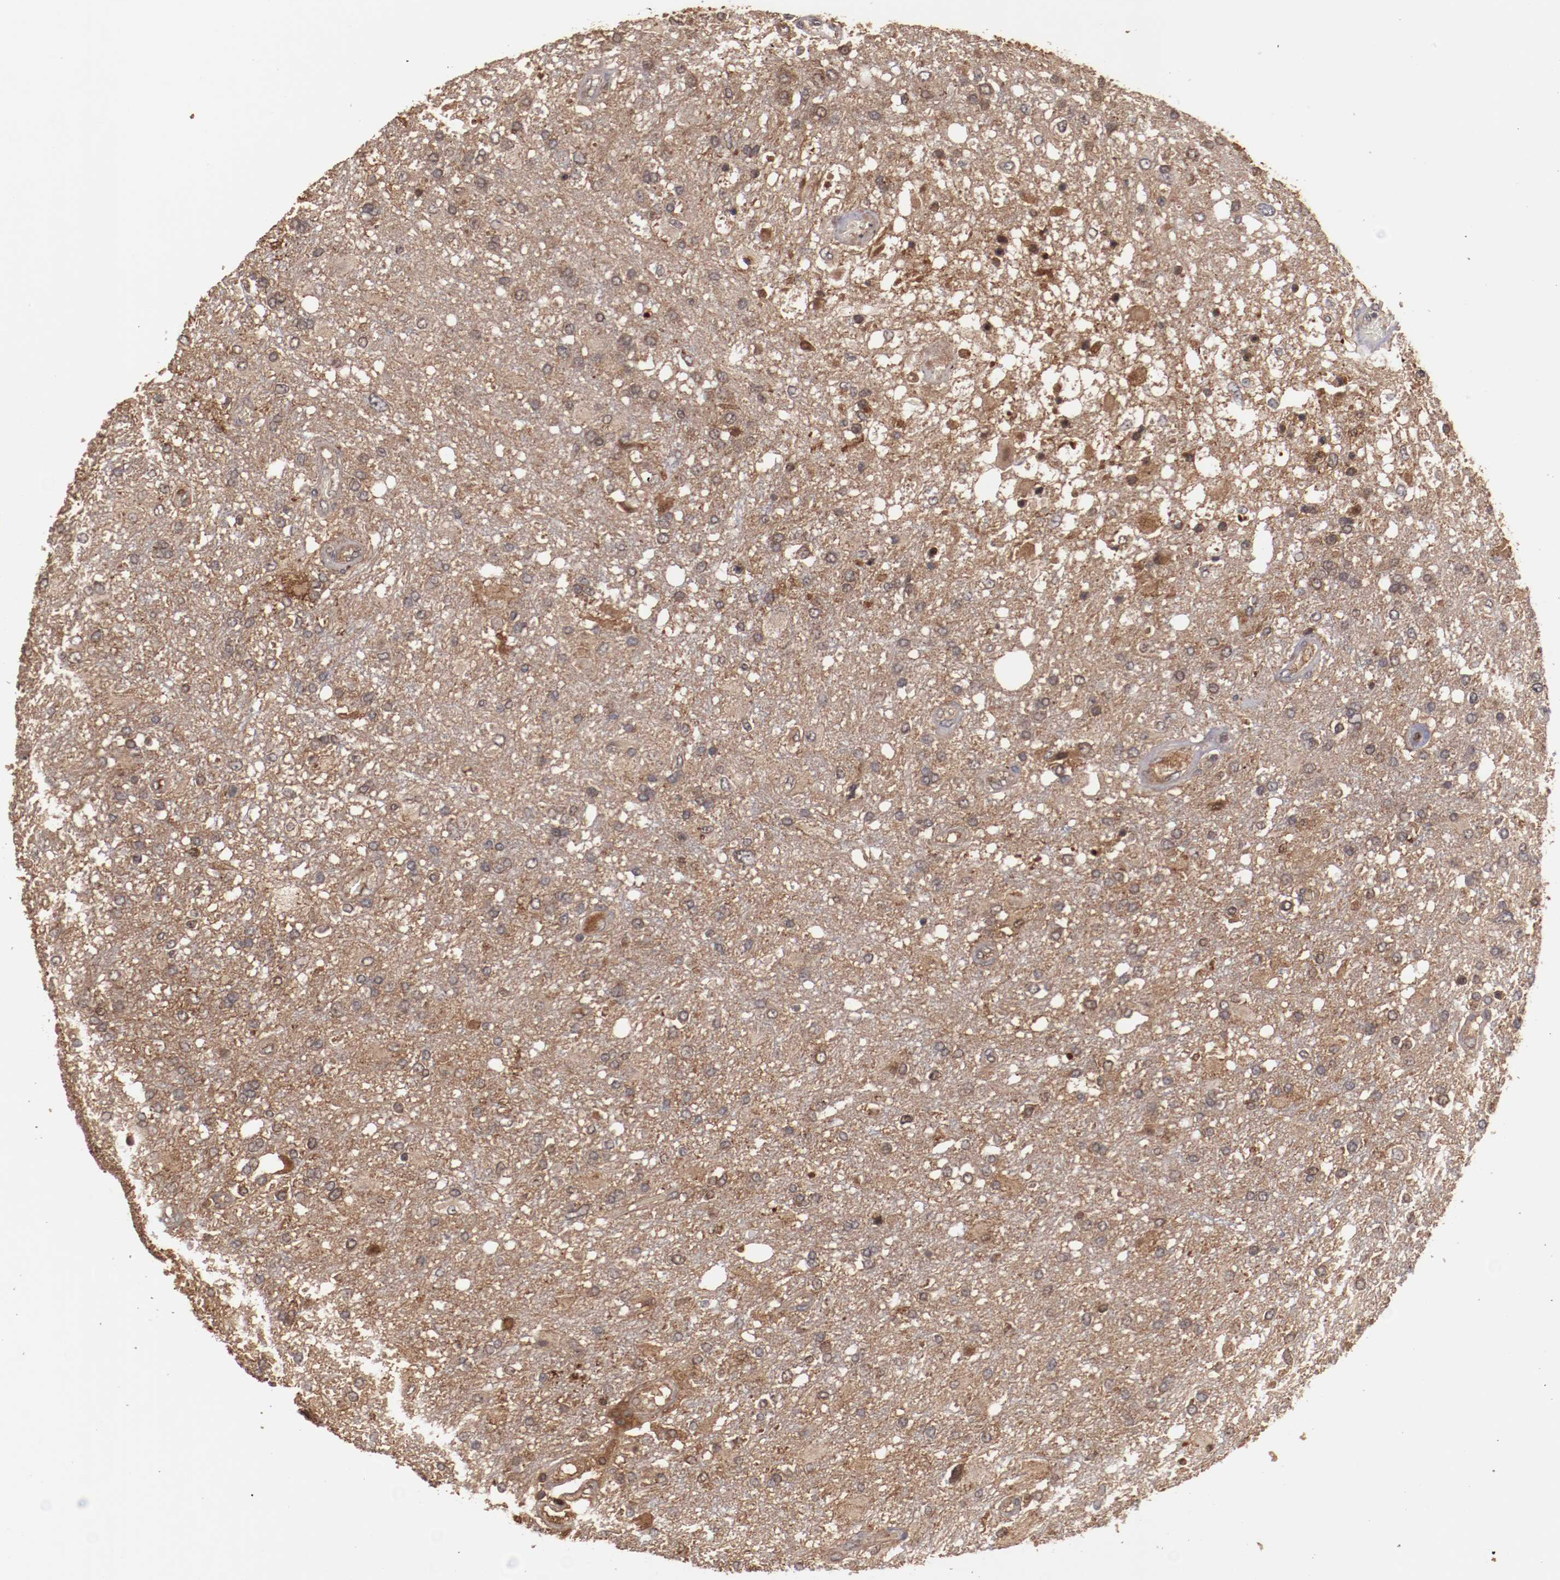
{"staining": {"intensity": "moderate", "quantity": ">75%", "location": "cytoplasmic/membranous"}, "tissue": "glioma", "cell_type": "Tumor cells", "image_type": "cancer", "snomed": [{"axis": "morphology", "description": "Glioma, malignant, High grade"}, {"axis": "topography", "description": "Cerebral cortex"}], "caption": "Brown immunohistochemical staining in high-grade glioma (malignant) displays moderate cytoplasmic/membranous expression in approximately >75% of tumor cells.", "gene": "TENM1", "patient": {"sex": "male", "age": 79}}